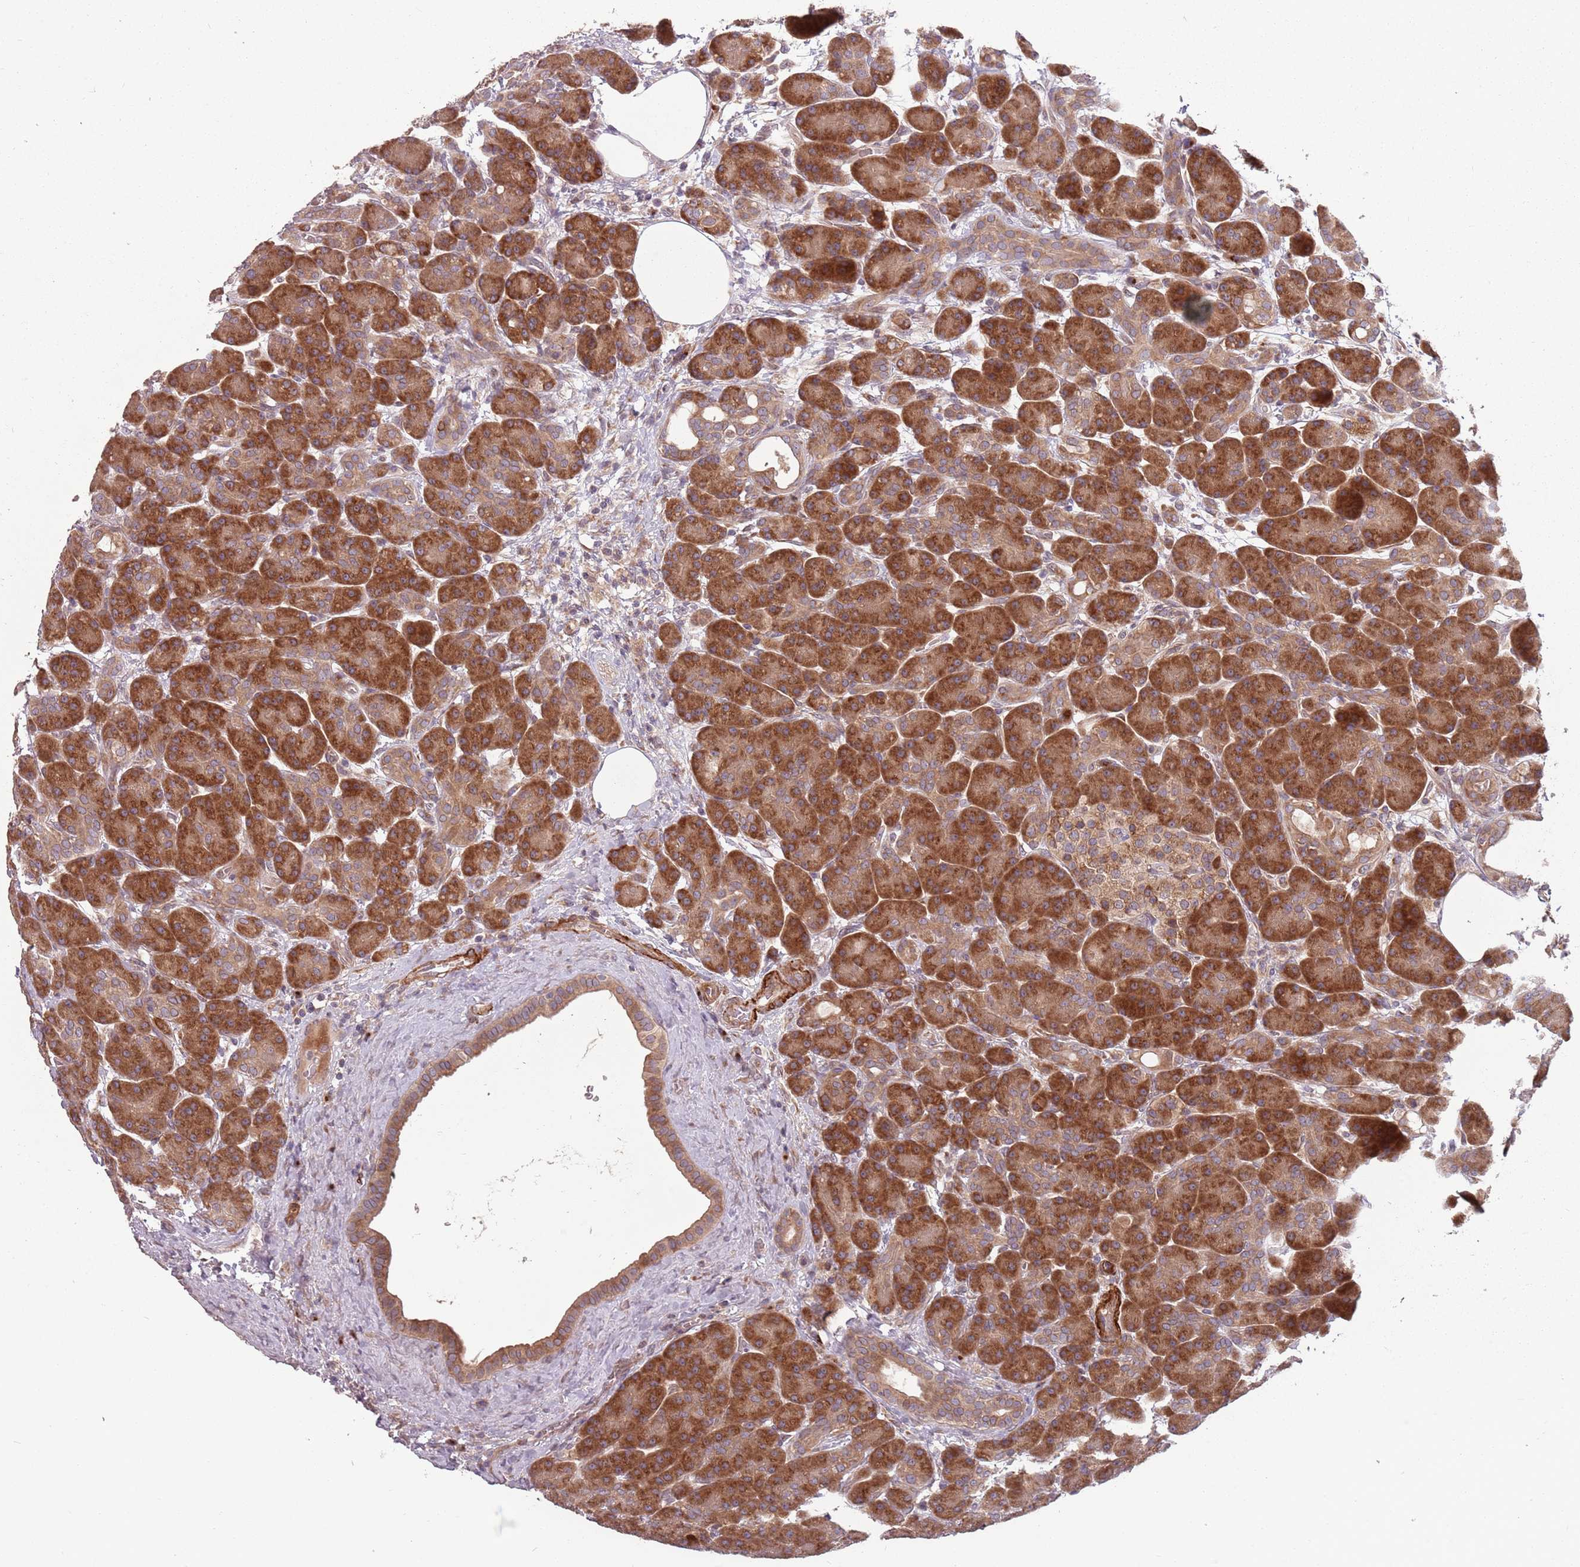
{"staining": {"intensity": "strong", "quantity": ">75%", "location": "cytoplasmic/membranous"}, "tissue": "pancreas", "cell_type": "Exocrine glandular cells", "image_type": "normal", "snomed": [{"axis": "morphology", "description": "Normal tissue, NOS"}, {"axis": "topography", "description": "Pancreas"}], "caption": "Immunohistochemical staining of normal pancreas reveals strong cytoplasmic/membranous protein expression in about >75% of exocrine glandular cells. (DAB IHC with brightfield microscopy, high magnification).", "gene": "PLD6", "patient": {"sex": "male", "age": 63}}